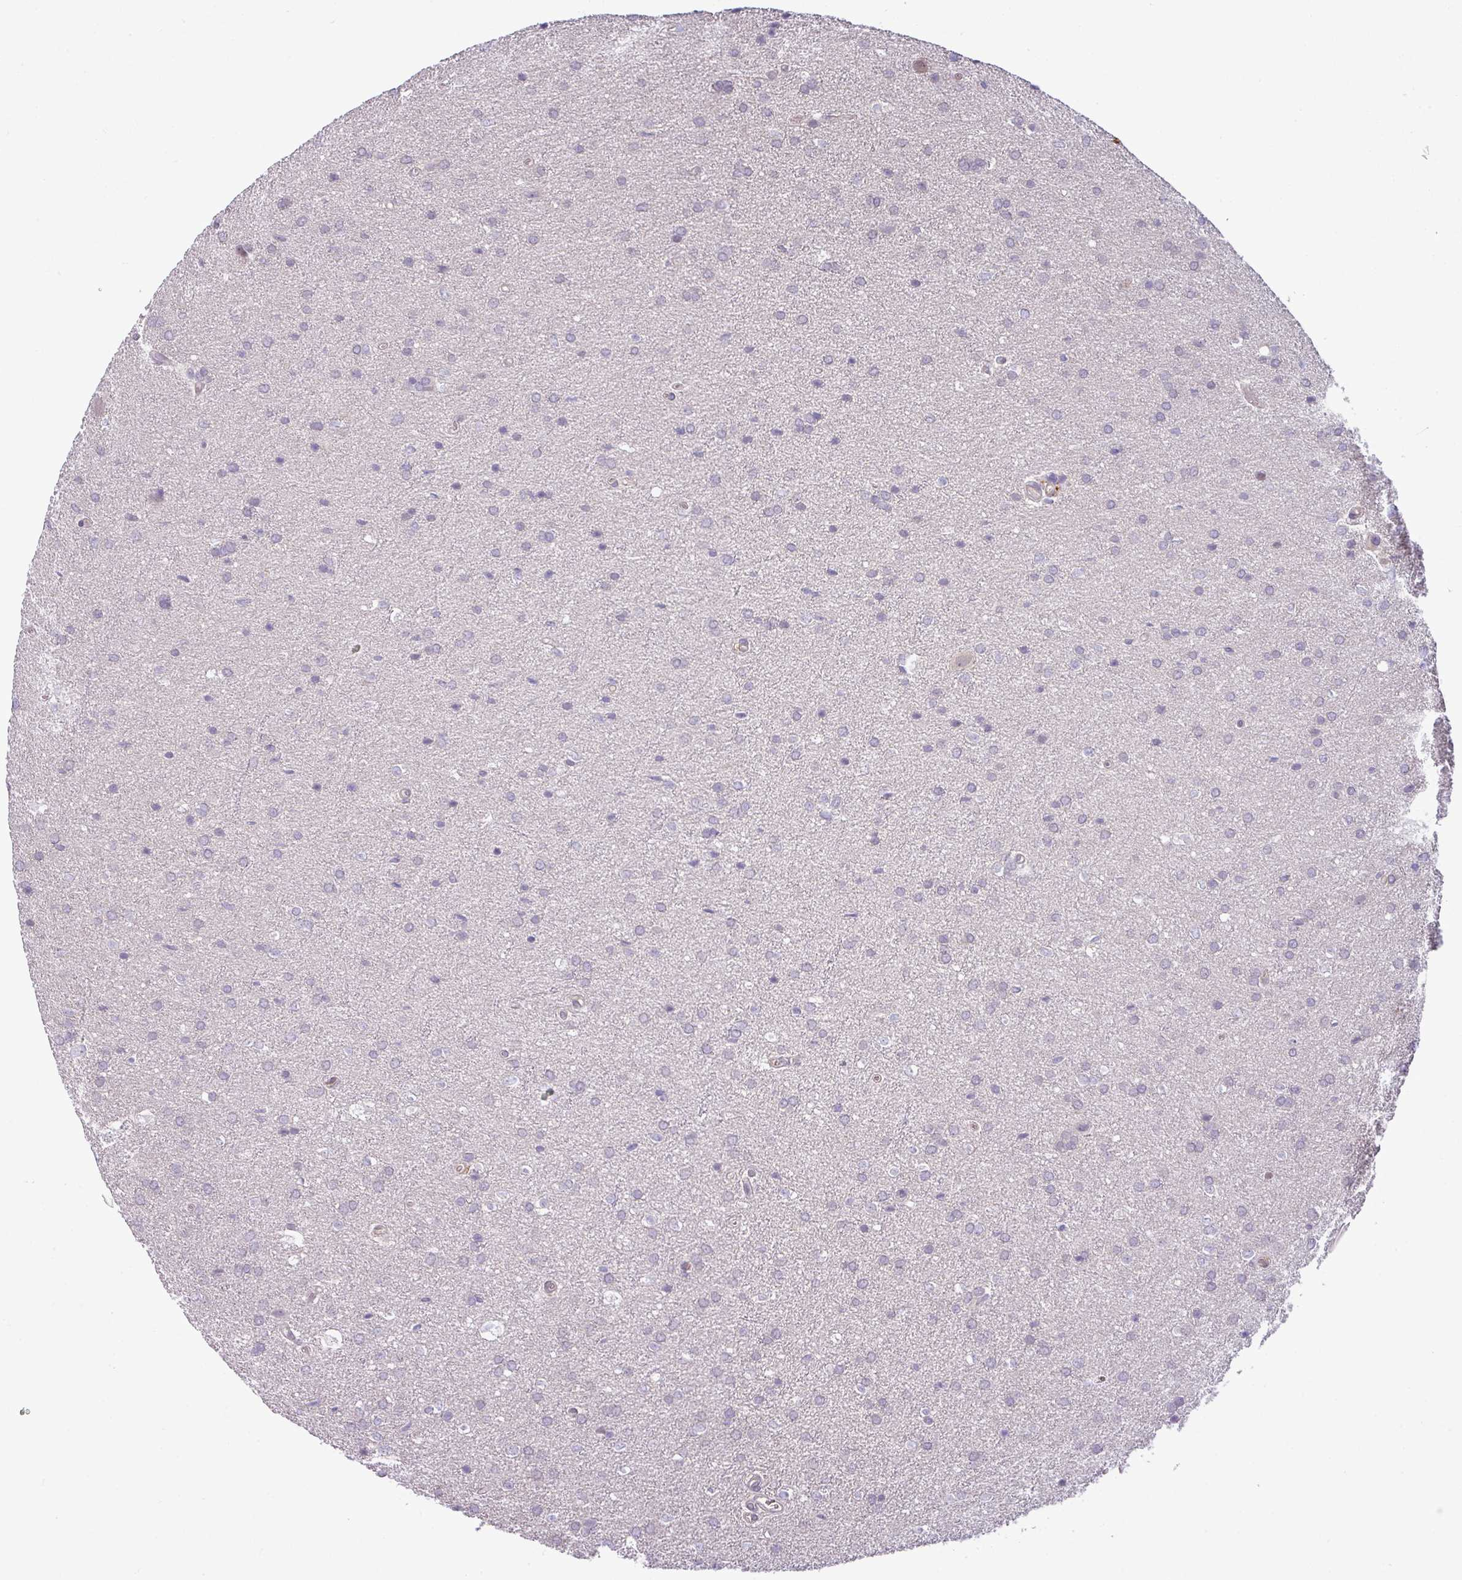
{"staining": {"intensity": "negative", "quantity": "none", "location": "none"}, "tissue": "glioma", "cell_type": "Tumor cells", "image_type": "cancer", "snomed": [{"axis": "morphology", "description": "Glioma, malignant, Low grade"}, {"axis": "topography", "description": "Brain"}], "caption": "Photomicrograph shows no significant protein positivity in tumor cells of glioma.", "gene": "CCDC144A", "patient": {"sex": "female", "age": 34}}